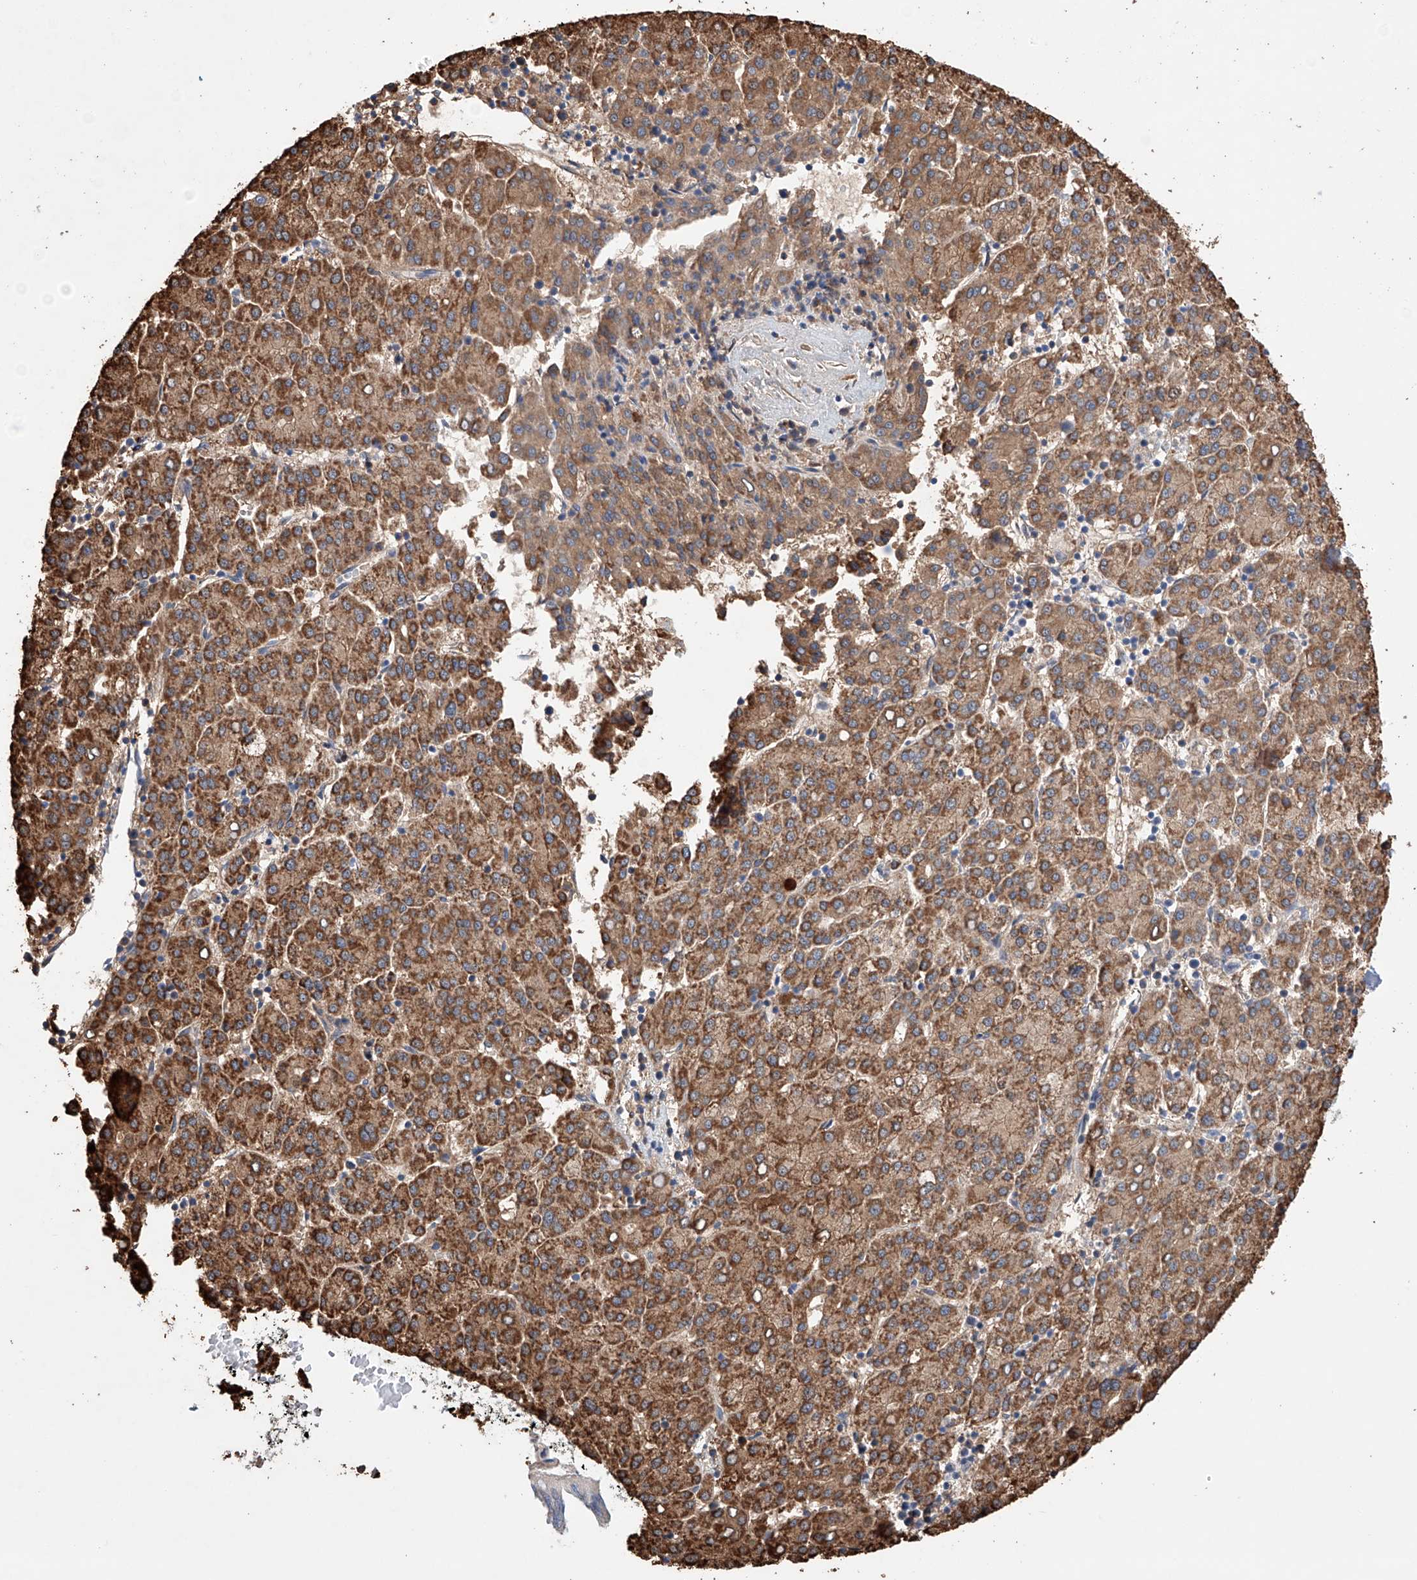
{"staining": {"intensity": "moderate", "quantity": ">75%", "location": "cytoplasmic/membranous"}, "tissue": "liver cancer", "cell_type": "Tumor cells", "image_type": "cancer", "snomed": [{"axis": "morphology", "description": "Carcinoma, Hepatocellular, NOS"}, {"axis": "topography", "description": "Liver"}], "caption": "Approximately >75% of tumor cells in human hepatocellular carcinoma (liver) reveal moderate cytoplasmic/membranous protein positivity as visualized by brown immunohistochemical staining.", "gene": "AFG1L", "patient": {"sex": "female", "age": 58}}